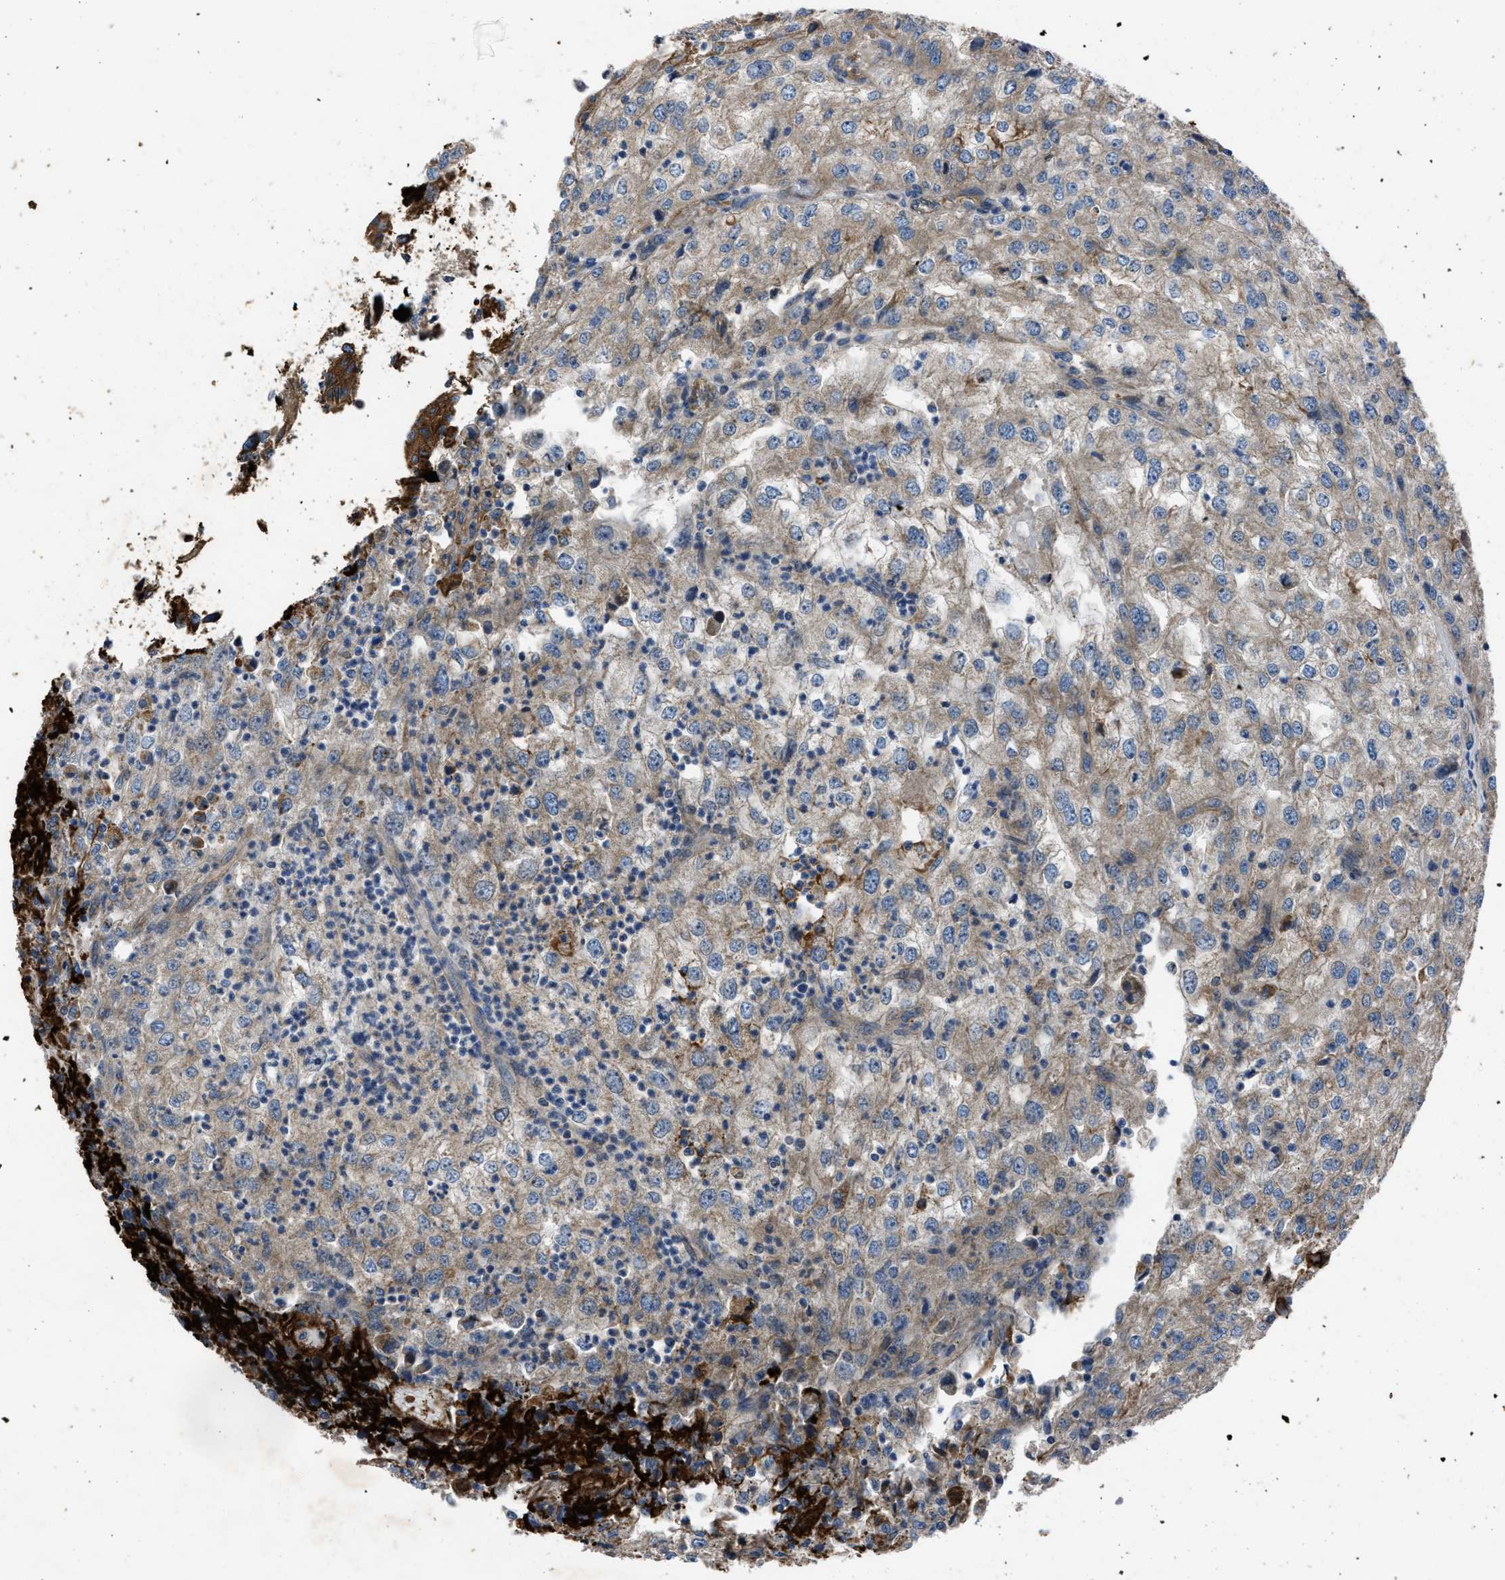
{"staining": {"intensity": "weak", "quantity": "<25%", "location": "cytoplasmic/membranous"}, "tissue": "renal cancer", "cell_type": "Tumor cells", "image_type": "cancer", "snomed": [{"axis": "morphology", "description": "Adenocarcinoma, NOS"}, {"axis": "topography", "description": "Kidney"}], "caption": "This histopathology image is of adenocarcinoma (renal) stained with immunohistochemistry to label a protein in brown with the nuclei are counter-stained blue. There is no expression in tumor cells.", "gene": "ERC1", "patient": {"sex": "female", "age": 54}}